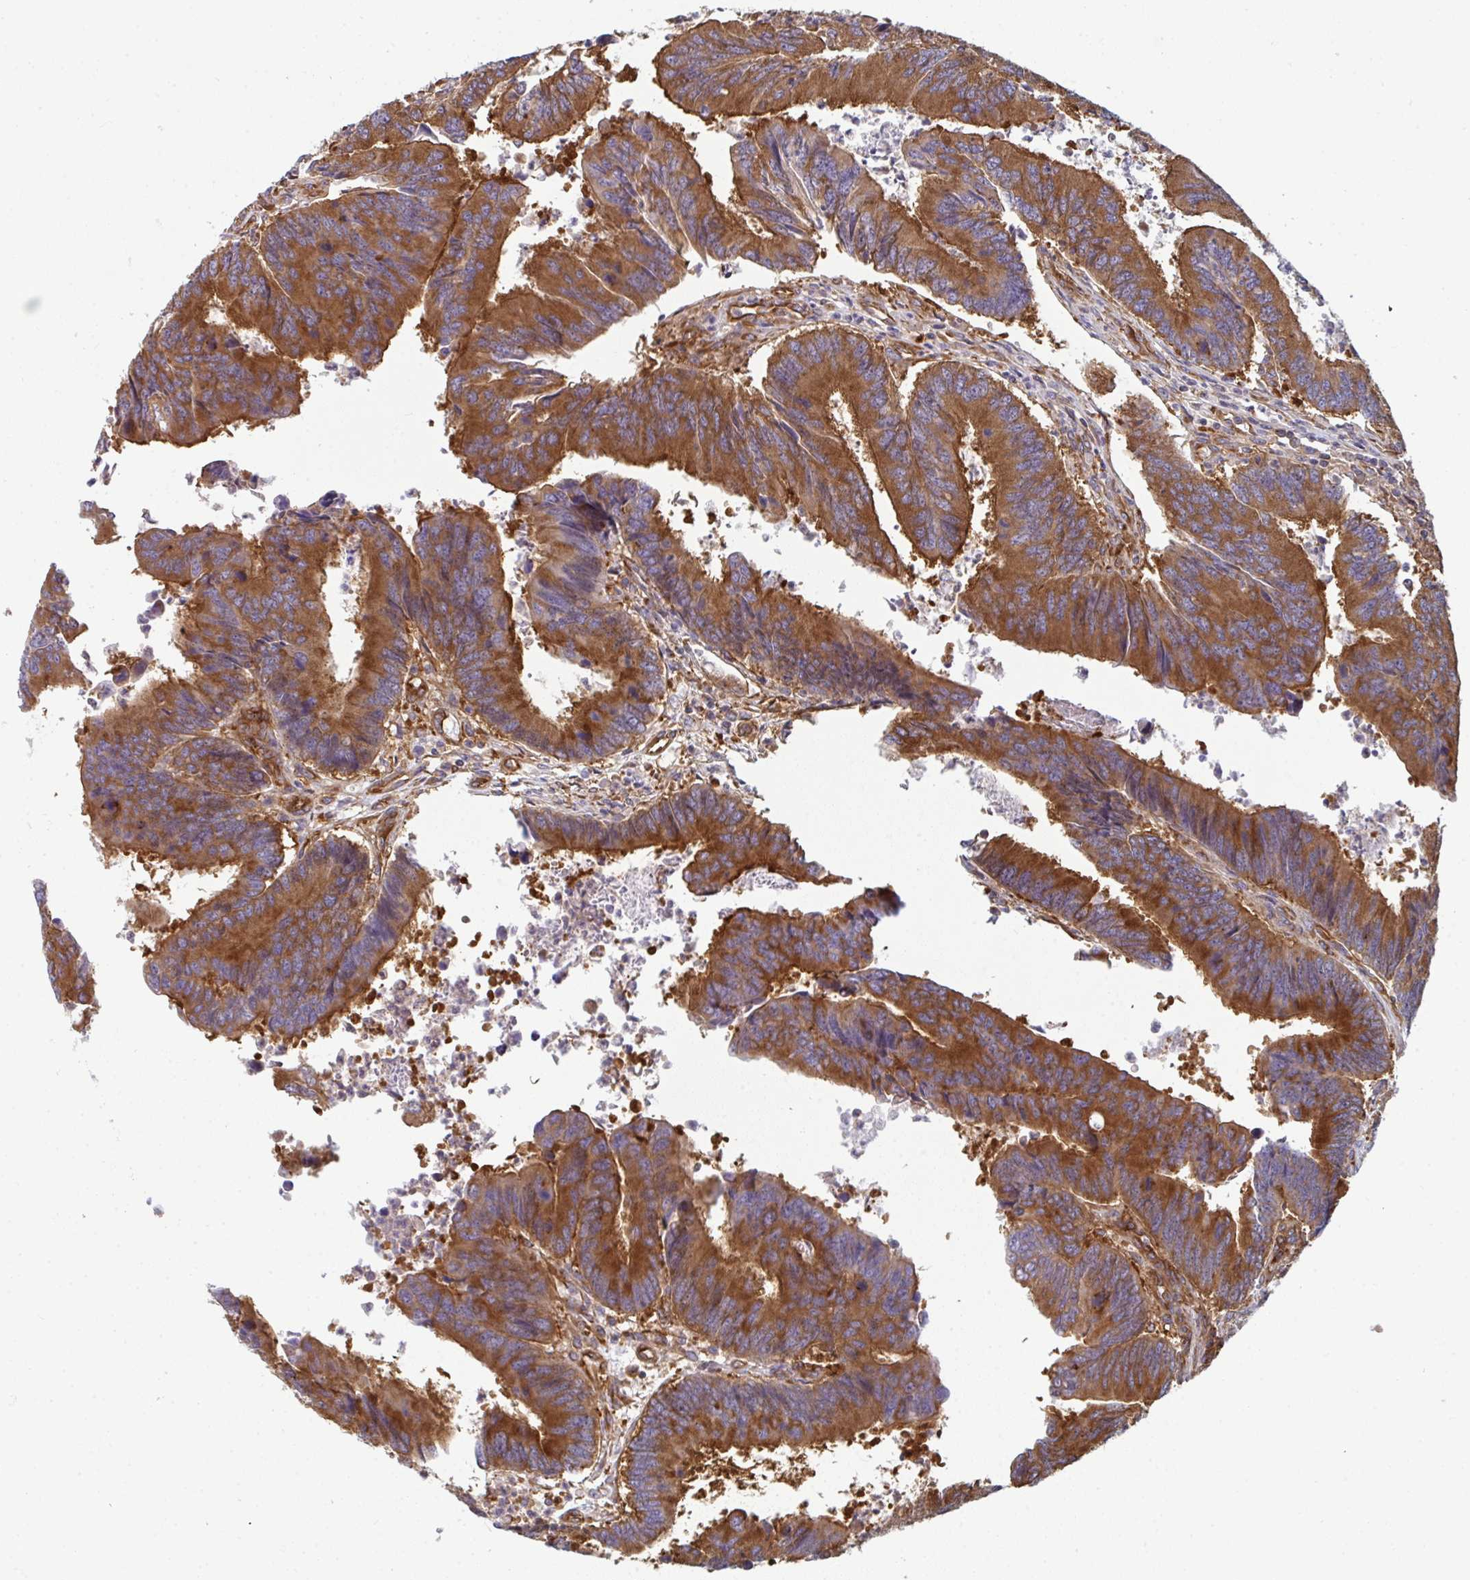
{"staining": {"intensity": "strong", "quantity": ">75%", "location": "cytoplasmic/membranous"}, "tissue": "colorectal cancer", "cell_type": "Tumor cells", "image_type": "cancer", "snomed": [{"axis": "morphology", "description": "Adenocarcinoma, NOS"}, {"axis": "topography", "description": "Colon"}], "caption": "About >75% of tumor cells in human colorectal adenocarcinoma demonstrate strong cytoplasmic/membranous protein positivity as visualized by brown immunohistochemical staining.", "gene": "DYNC1I2", "patient": {"sex": "female", "age": 67}}